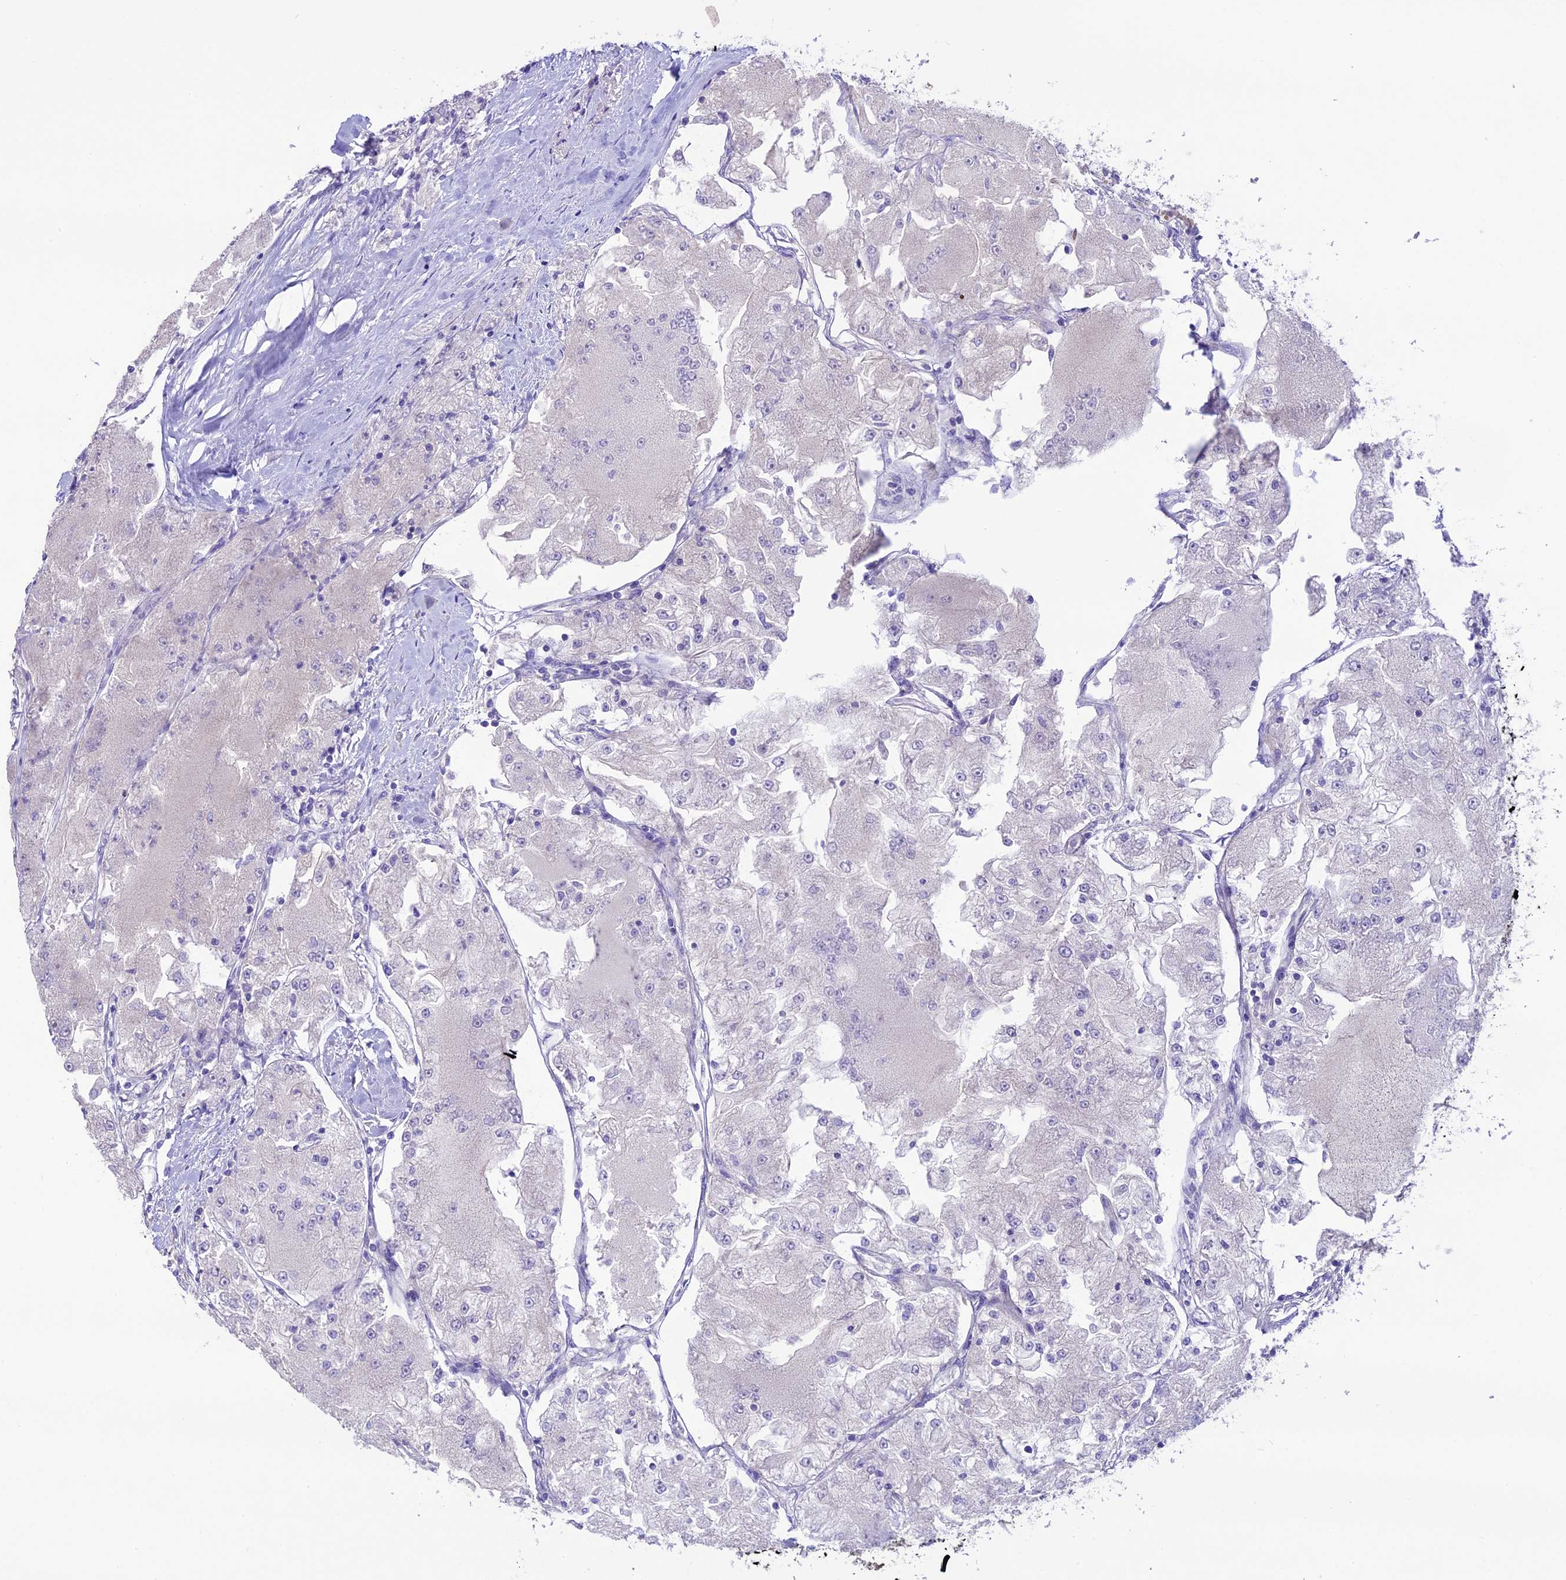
{"staining": {"intensity": "negative", "quantity": "none", "location": "none"}, "tissue": "renal cancer", "cell_type": "Tumor cells", "image_type": "cancer", "snomed": [{"axis": "morphology", "description": "Adenocarcinoma, NOS"}, {"axis": "topography", "description": "Kidney"}], "caption": "The immunohistochemistry micrograph has no significant staining in tumor cells of renal cancer (adenocarcinoma) tissue.", "gene": "TCP11L2", "patient": {"sex": "female", "age": 72}}